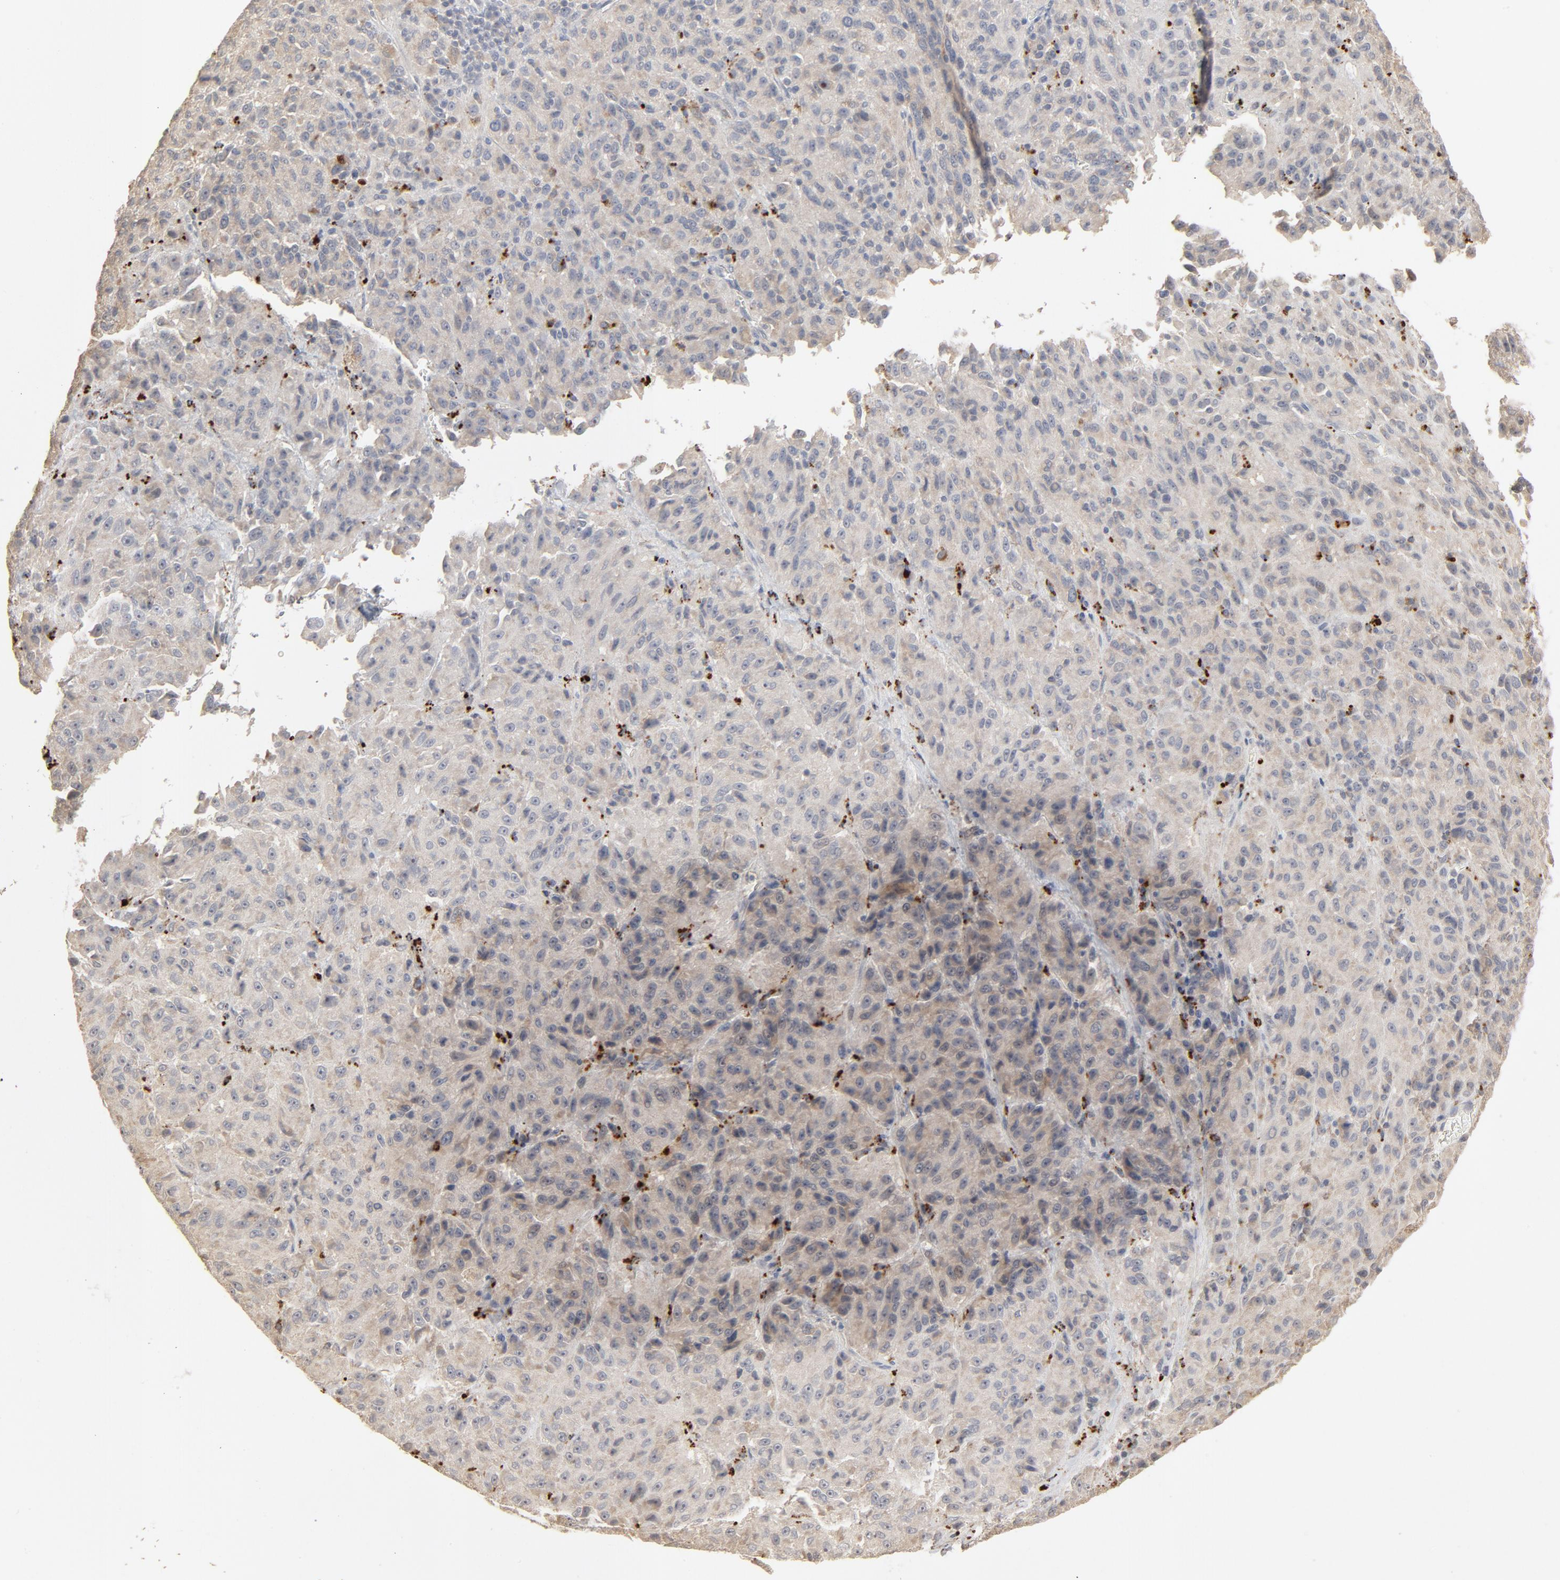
{"staining": {"intensity": "negative", "quantity": "none", "location": "none"}, "tissue": "melanoma", "cell_type": "Tumor cells", "image_type": "cancer", "snomed": [{"axis": "morphology", "description": "Malignant melanoma, Metastatic site"}, {"axis": "topography", "description": "Lung"}], "caption": "Immunohistochemical staining of melanoma shows no significant staining in tumor cells. The staining is performed using DAB (3,3'-diaminobenzidine) brown chromogen with nuclei counter-stained in using hematoxylin.", "gene": "POMT2", "patient": {"sex": "male", "age": 64}}